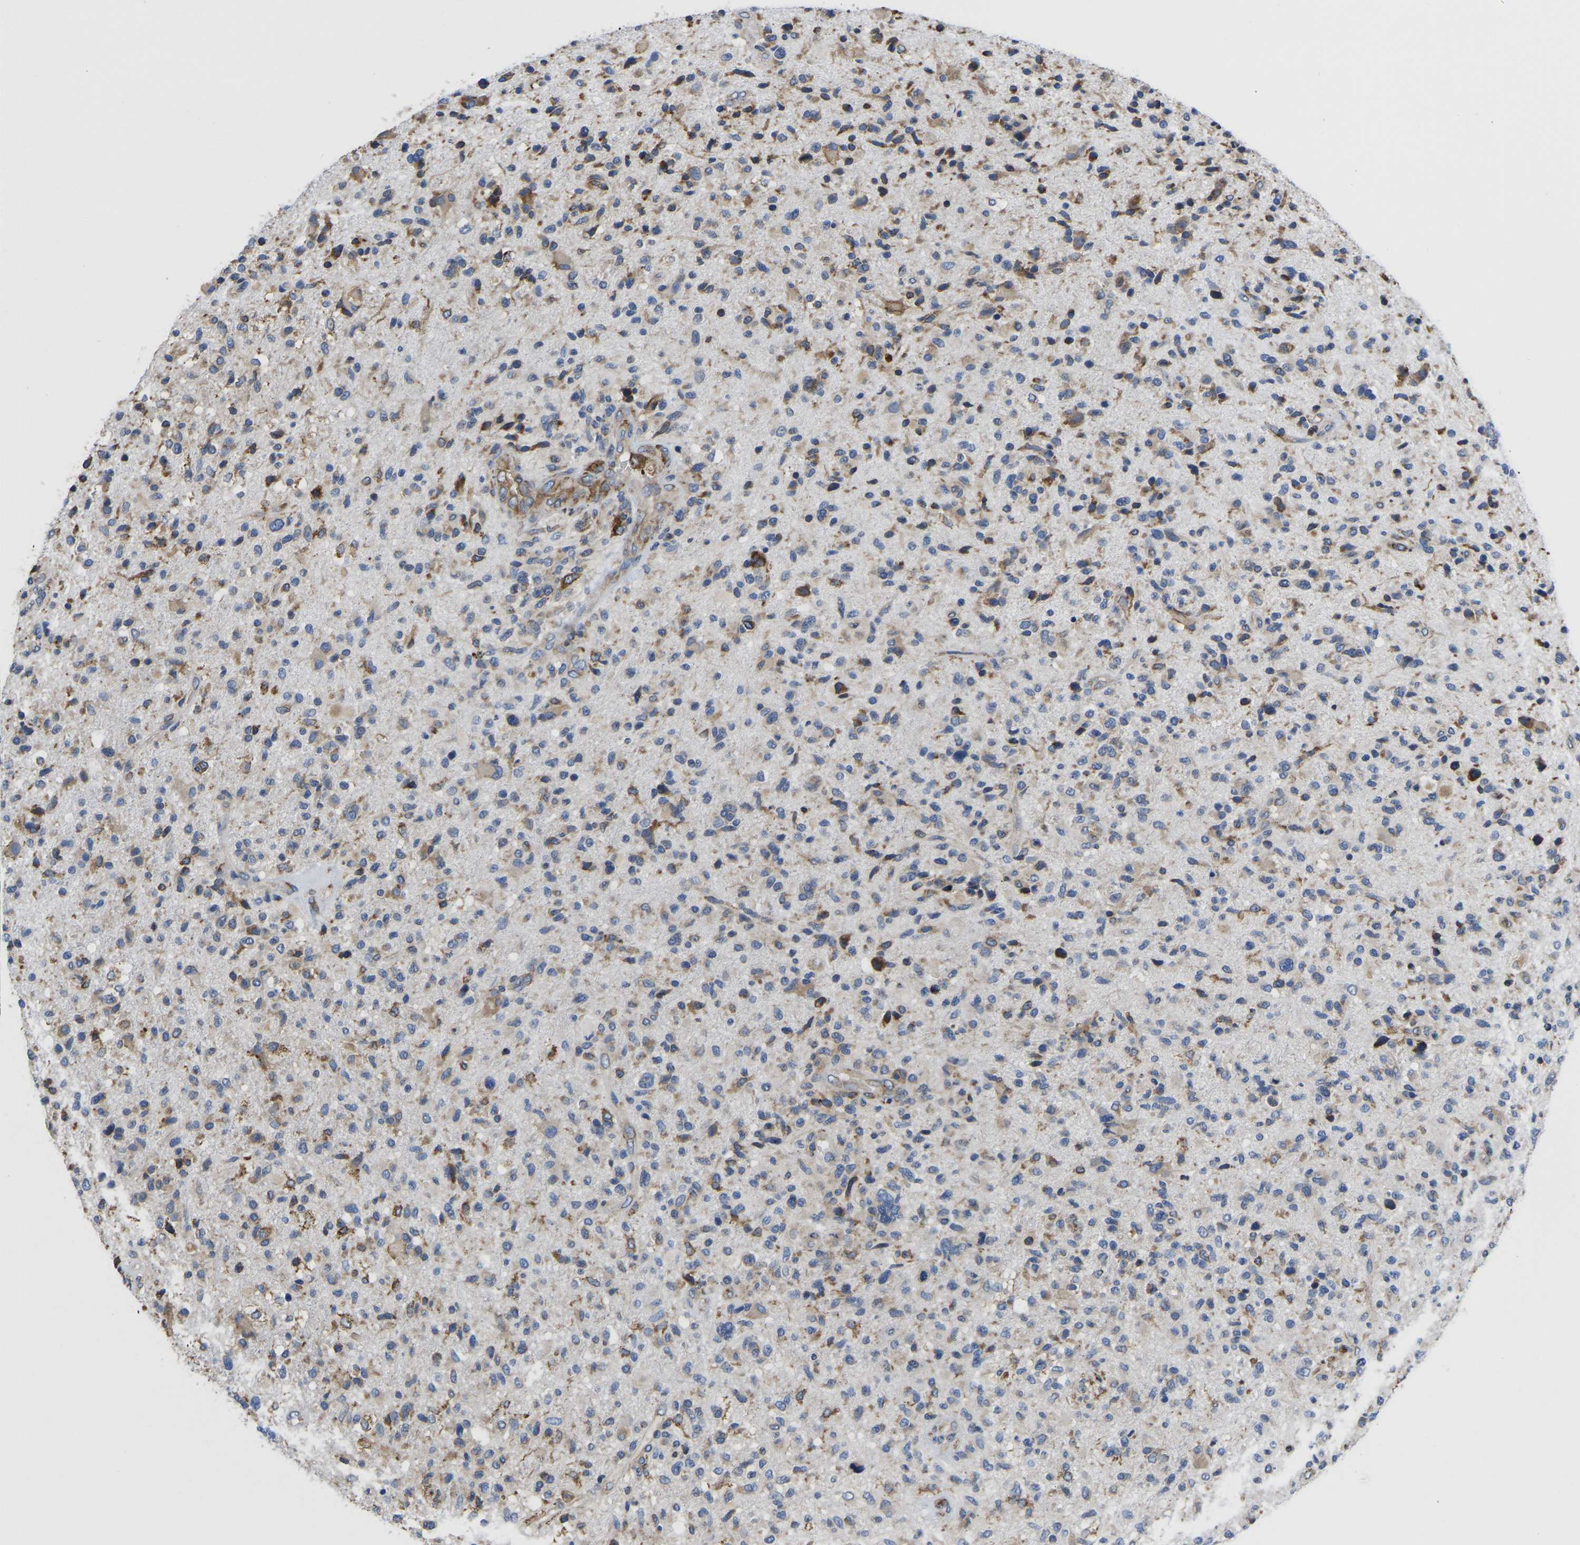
{"staining": {"intensity": "moderate", "quantity": "25%-75%", "location": "cytoplasmic/membranous"}, "tissue": "glioma", "cell_type": "Tumor cells", "image_type": "cancer", "snomed": [{"axis": "morphology", "description": "Glioma, malignant, High grade"}, {"axis": "topography", "description": "Brain"}], "caption": "There is medium levels of moderate cytoplasmic/membranous expression in tumor cells of malignant high-grade glioma, as demonstrated by immunohistochemical staining (brown color).", "gene": "P4HB", "patient": {"sex": "male", "age": 72}}